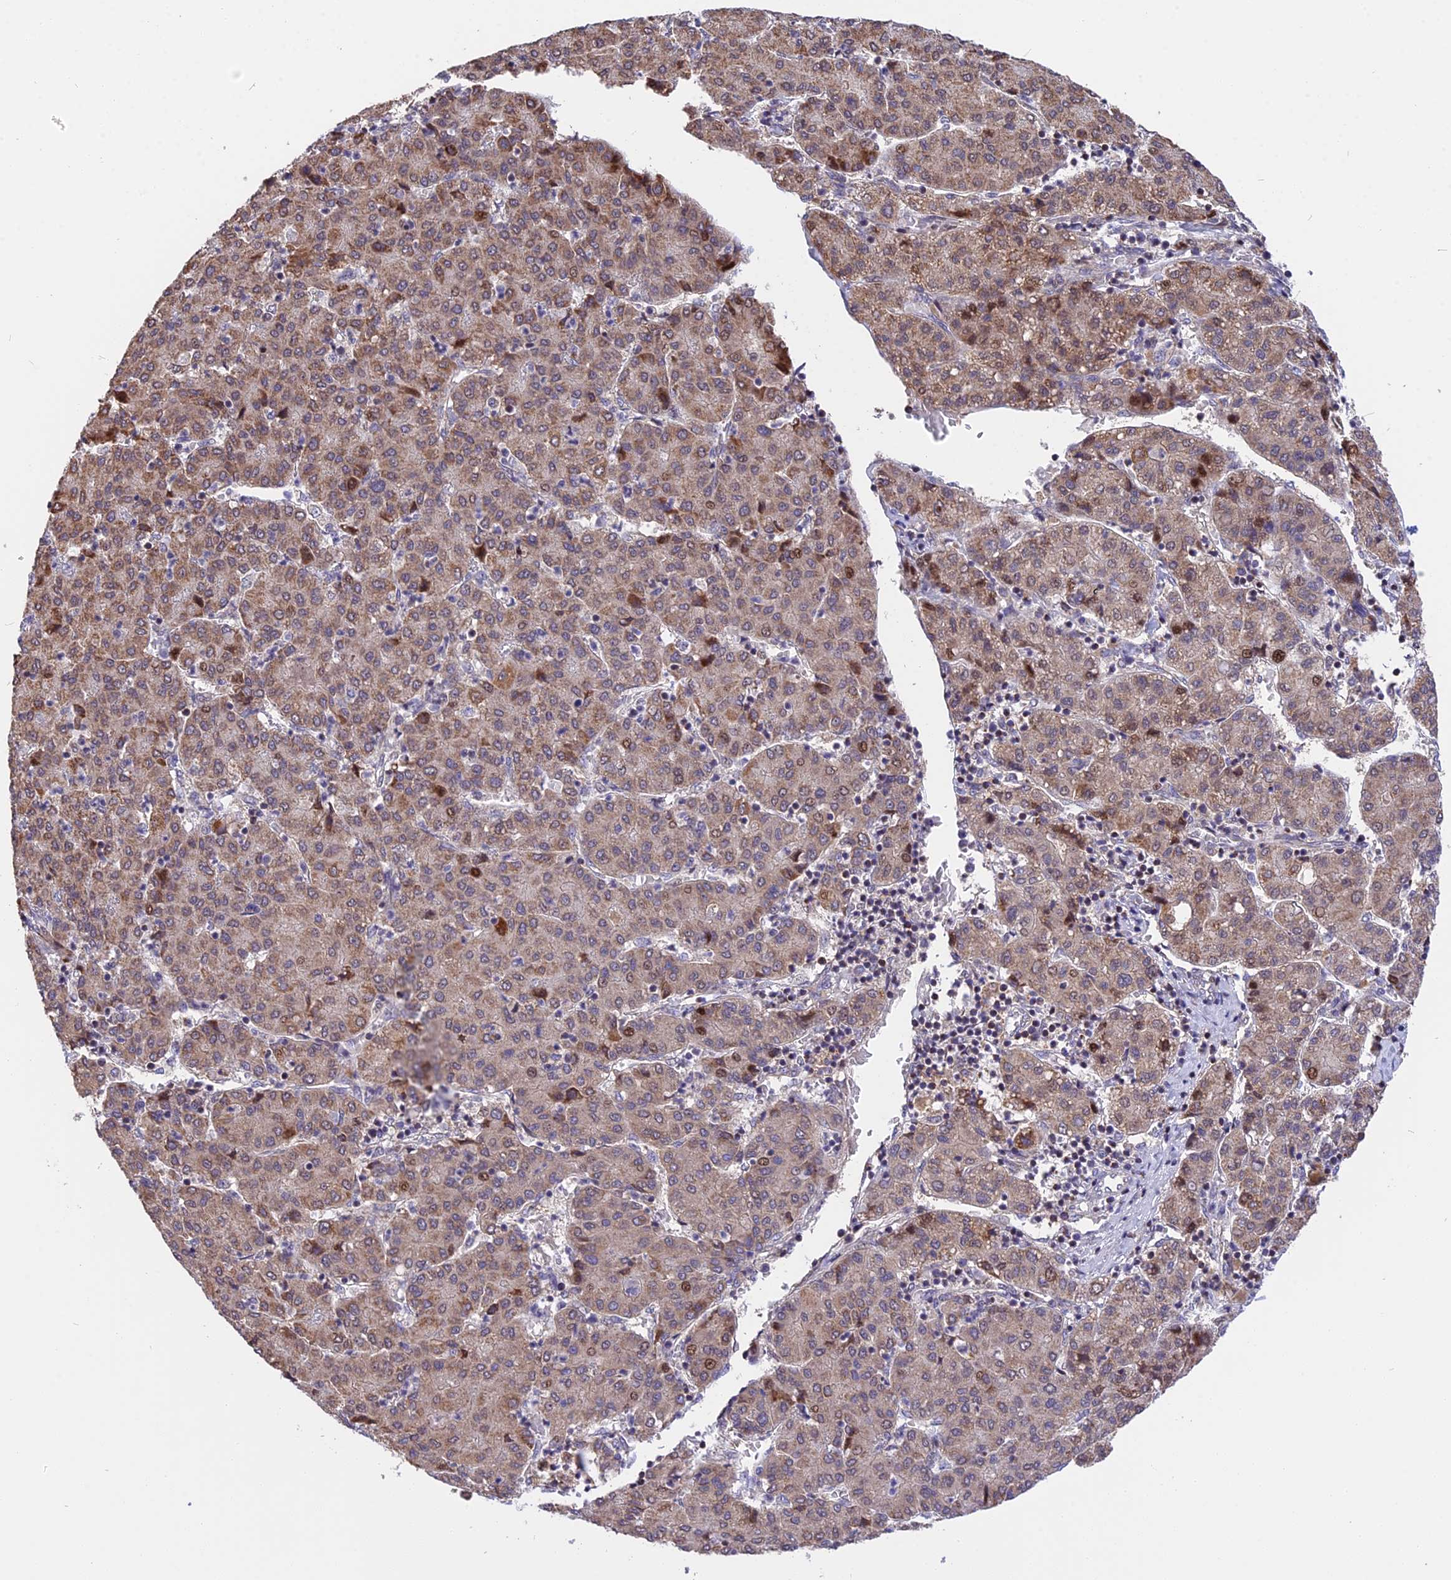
{"staining": {"intensity": "moderate", "quantity": ">75%", "location": "cytoplasmic/membranous"}, "tissue": "liver cancer", "cell_type": "Tumor cells", "image_type": "cancer", "snomed": [{"axis": "morphology", "description": "Carcinoma, Hepatocellular, NOS"}, {"axis": "topography", "description": "Liver"}], "caption": "Immunohistochemical staining of liver cancer demonstrates medium levels of moderate cytoplasmic/membranous protein positivity in approximately >75% of tumor cells.", "gene": "RERGL", "patient": {"sex": "male", "age": 65}}